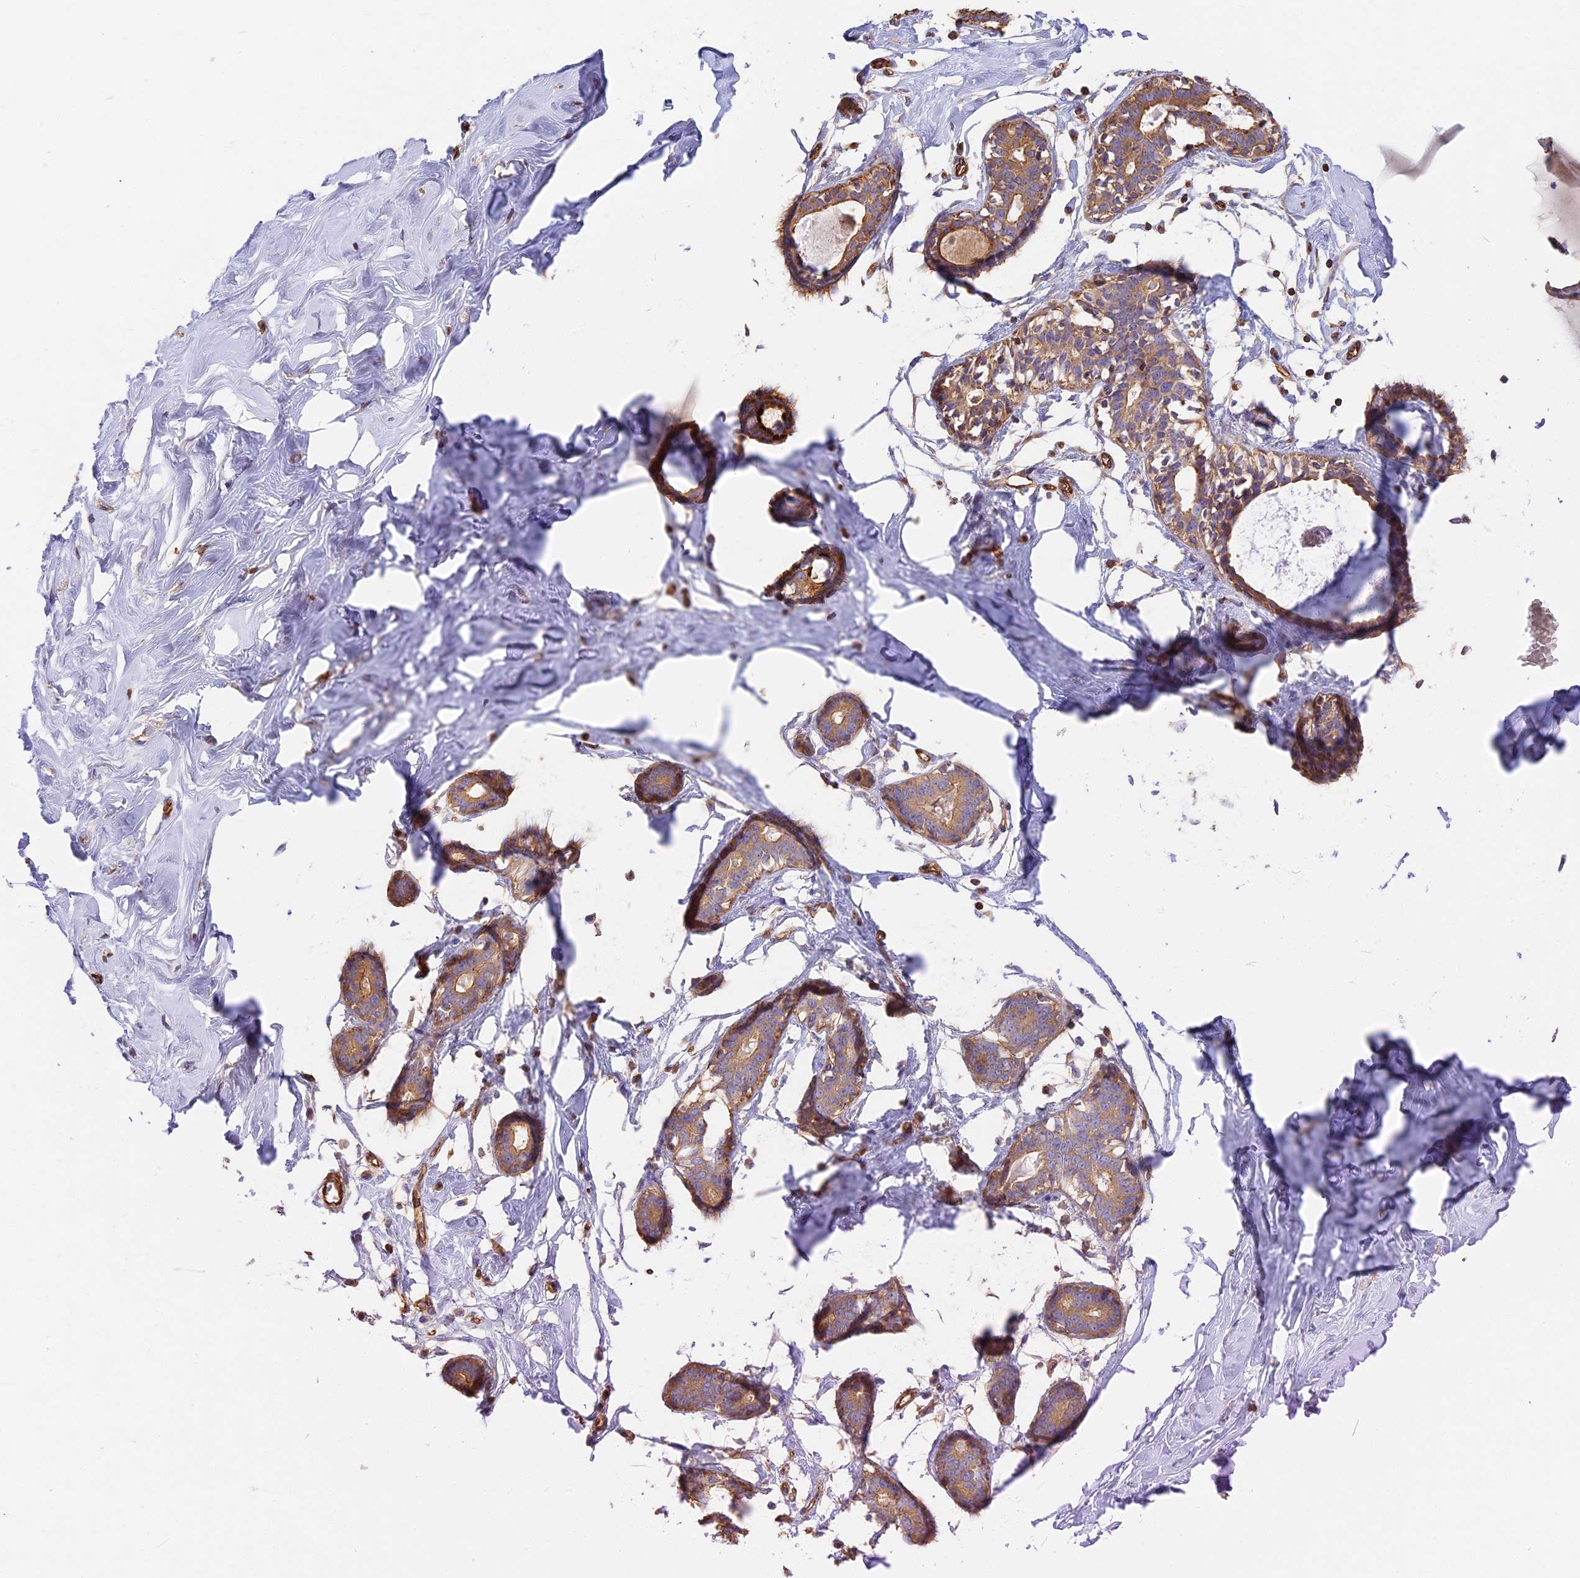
{"staining": {"intensity": "negative", "quantity": "none", "location": "none"}, "tissue": "breast", "cell_type": "Adipocytes", "image_type": "normal", "snomed": [{"axis": "morphology", "description": "Normal tissue, NOS"}, {"axis": "morphology", "description": "Adenoma, NOS"}, {"axis": "topography", "description": "Breast"}], "caption": "An immunohistochemistry photomicrograph of unremarkable breast is shown. There is no staining in adipocytes of breast.", "gene": "VPS18", "patient": {"sex": "female", "age": 23}}